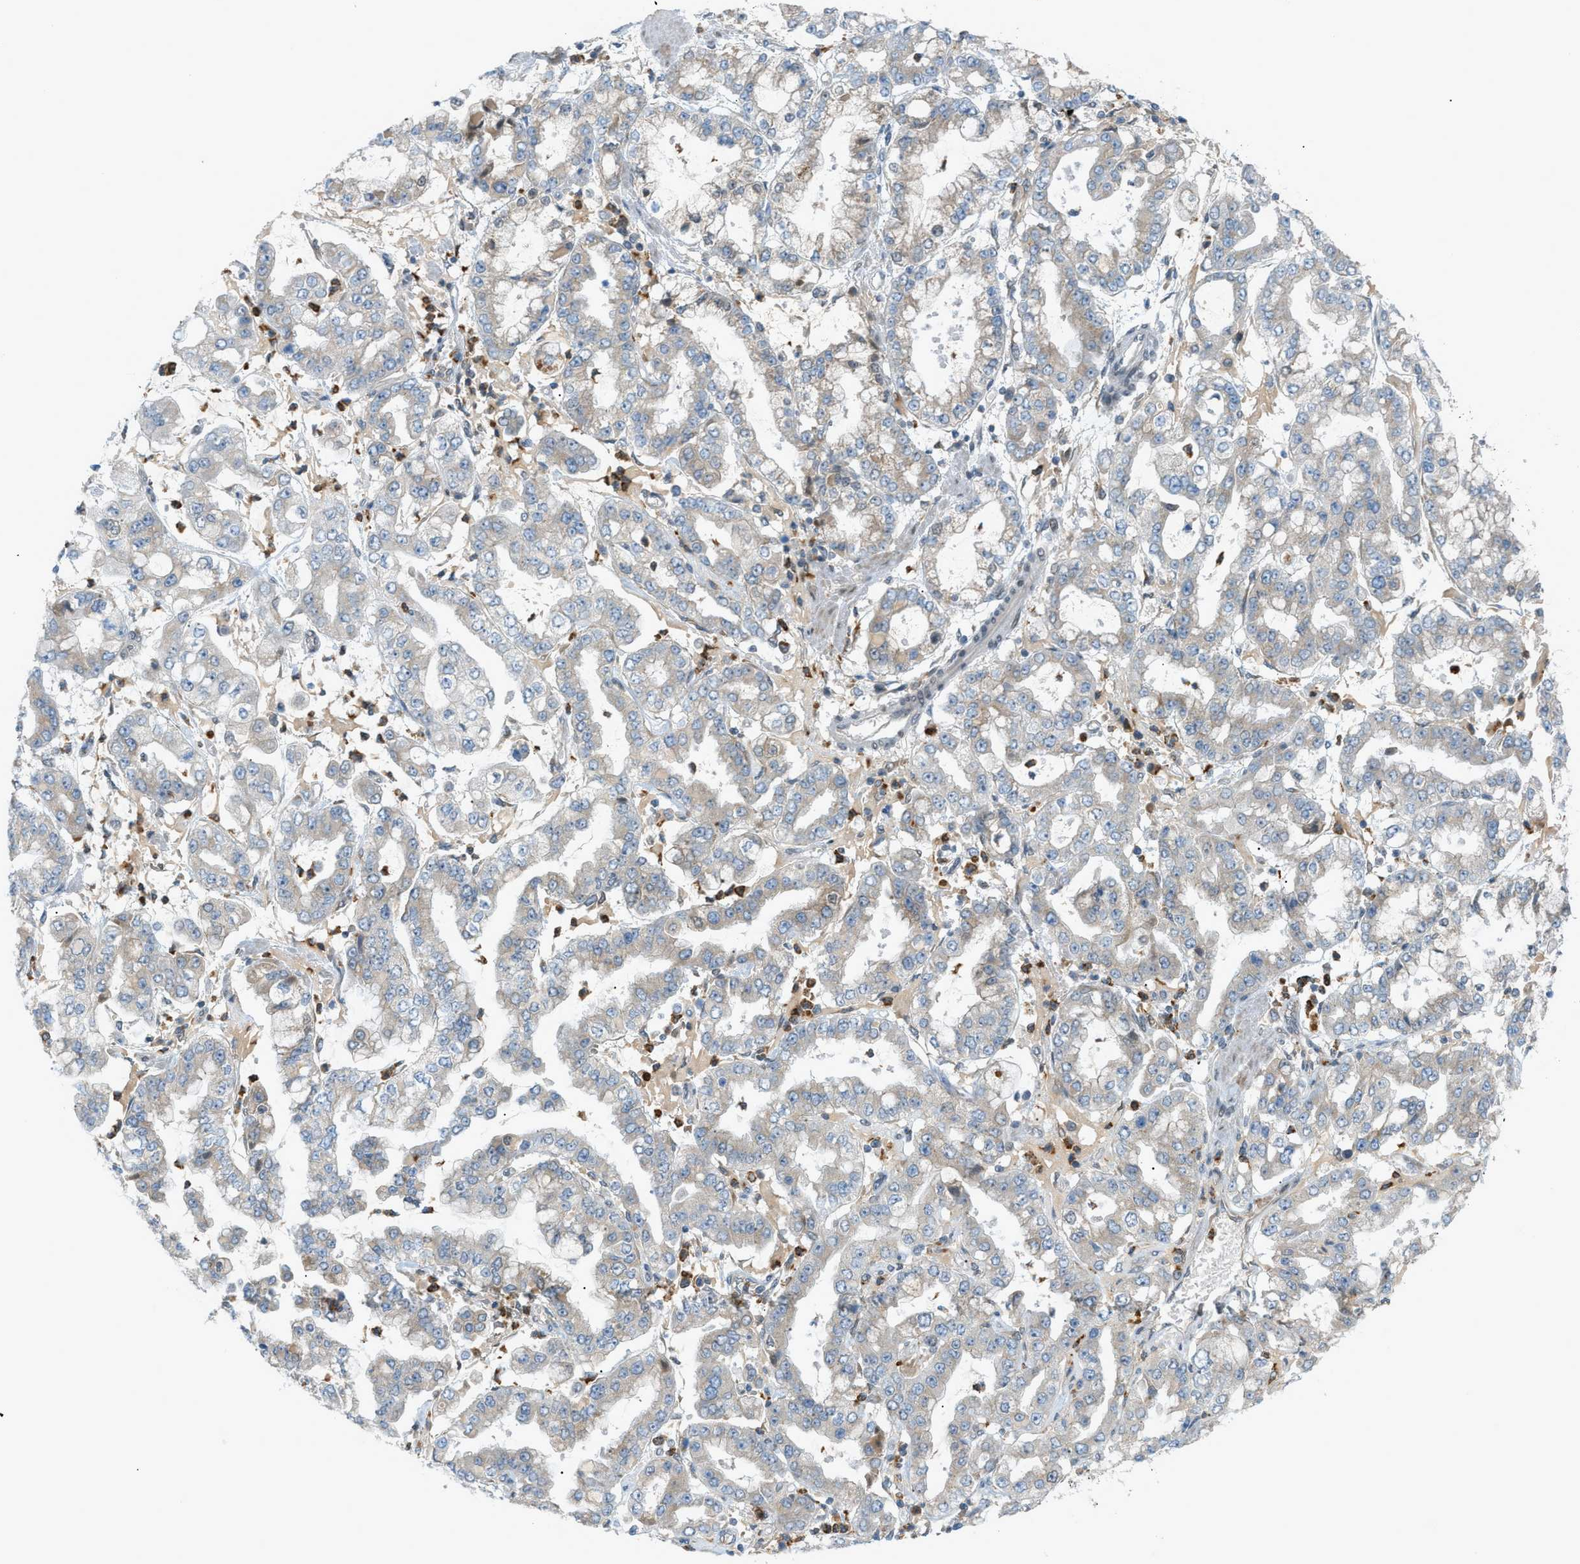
{"staining": {"intensity": "weak", "quantity": "<25%", "location": "cytoplasmic/membranous"}, "tissue": "stomach cancer", "cell_type": "Tumor cells", "image_type": "cancer", "snomed": [{"axis": "morphology", "description": "Adenocarcinoma, NOS"}, {"axis": "topography", "description": "Stomach"}], "caption": "Photomicrograph shows no significant protein positivity in tumor cells of stomach adenocarcinoma. (DAB (3,3'-diaminobenzidine) IHC with hematoxylin counter stain).", "gene": "DYRK1A", "patient": {"sex": "male", "age": 76}}